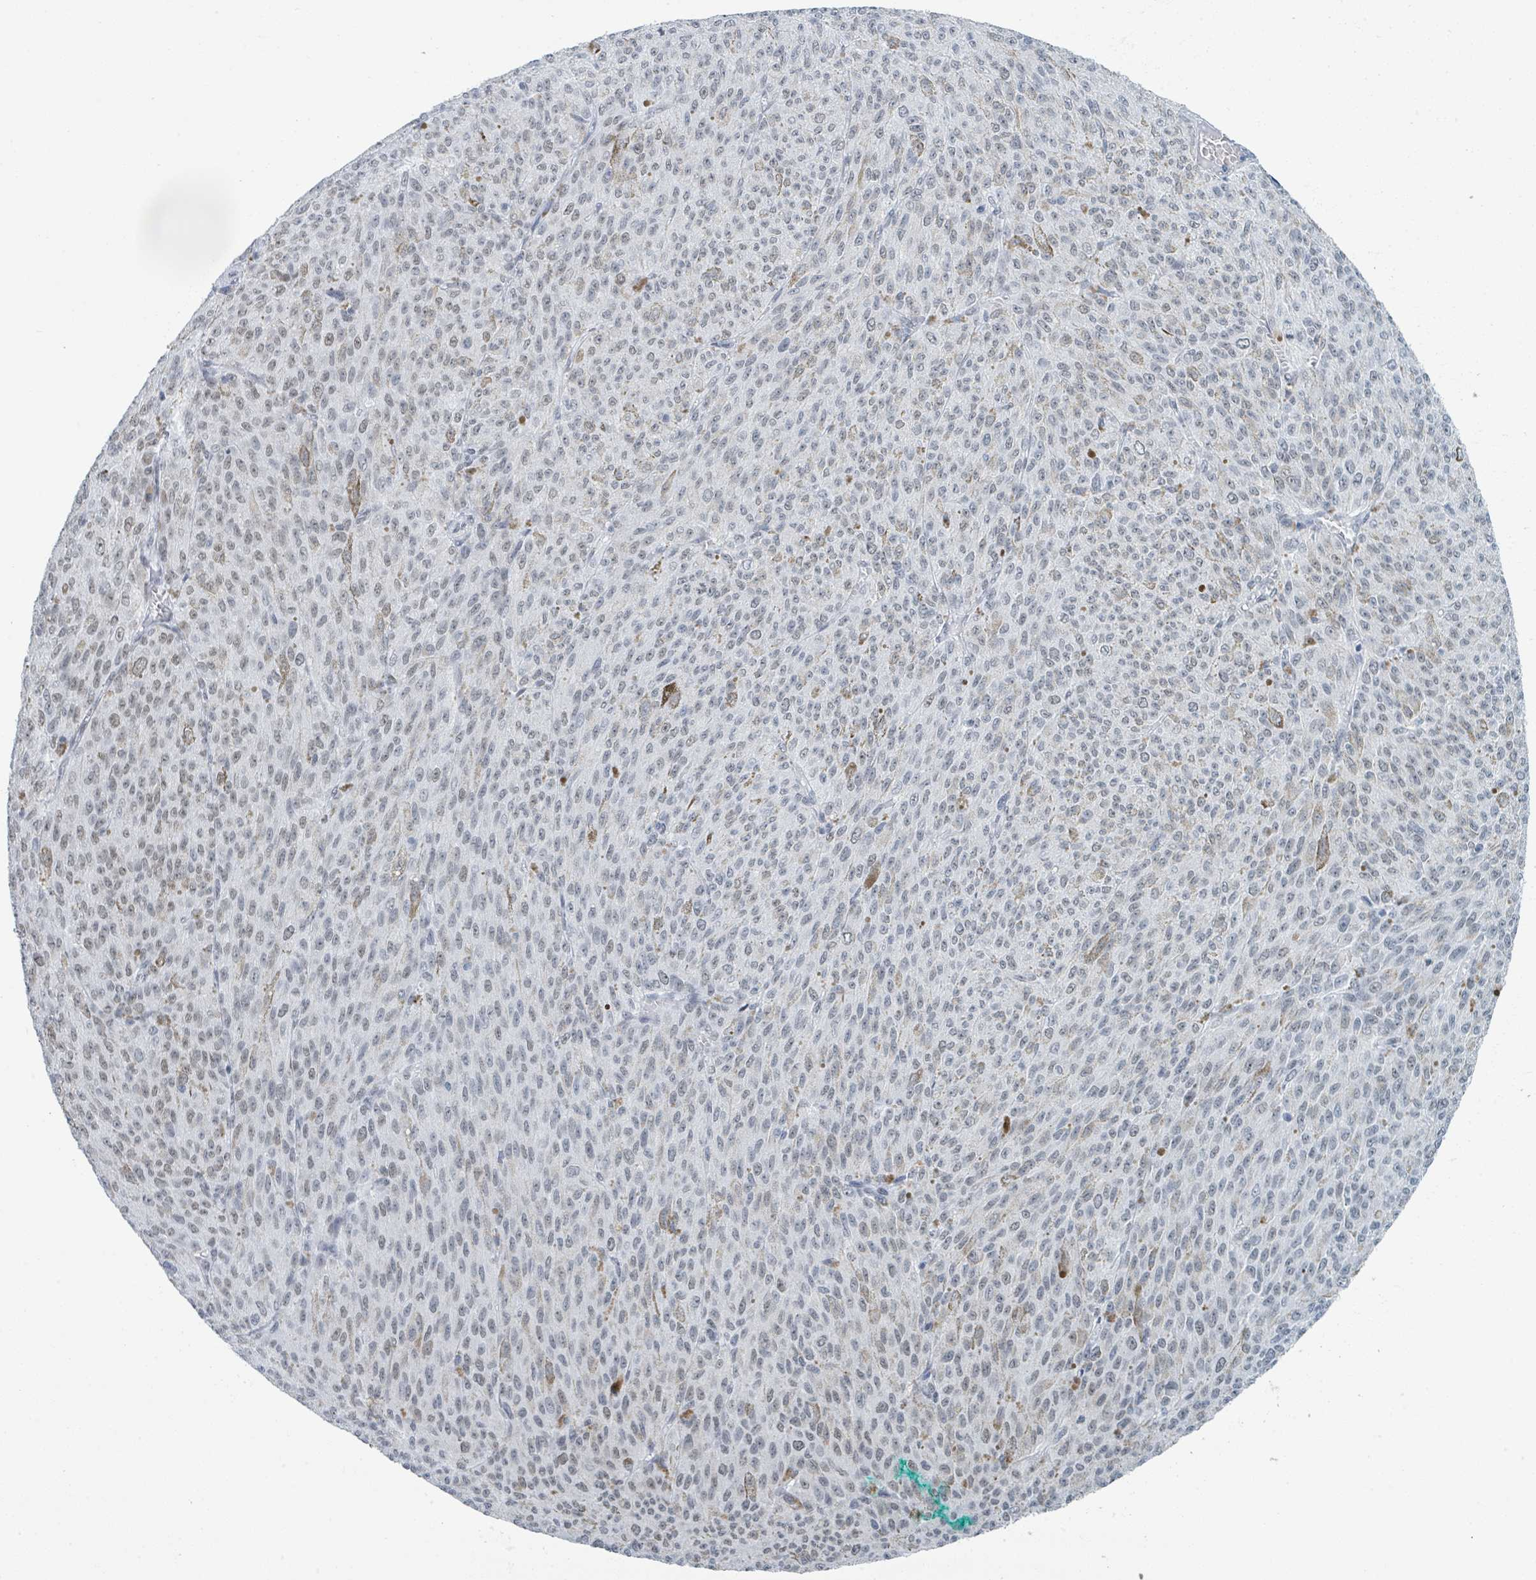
{"staining": {"intensity": "negative", "quantity": "none", "location": "none"}, "tissue": "melanoma", "cell_type": "Tumor cells", "image_type": "cancer", "snomed": [{"axis": "morphology", "description": "Malignant melanoma, NOS"}, {"axis": "topography", "description": "Skin"}], "caption": "High magnification brightfield microscopy of melanoma stained with DAB (3,3'-diaminobenzidine) (brown) and counterstained with hematoxylin (blue): tumor cells show no significant staining.", "gene": "EHMT2", "patient": {"sex": "female", "age": 52}}